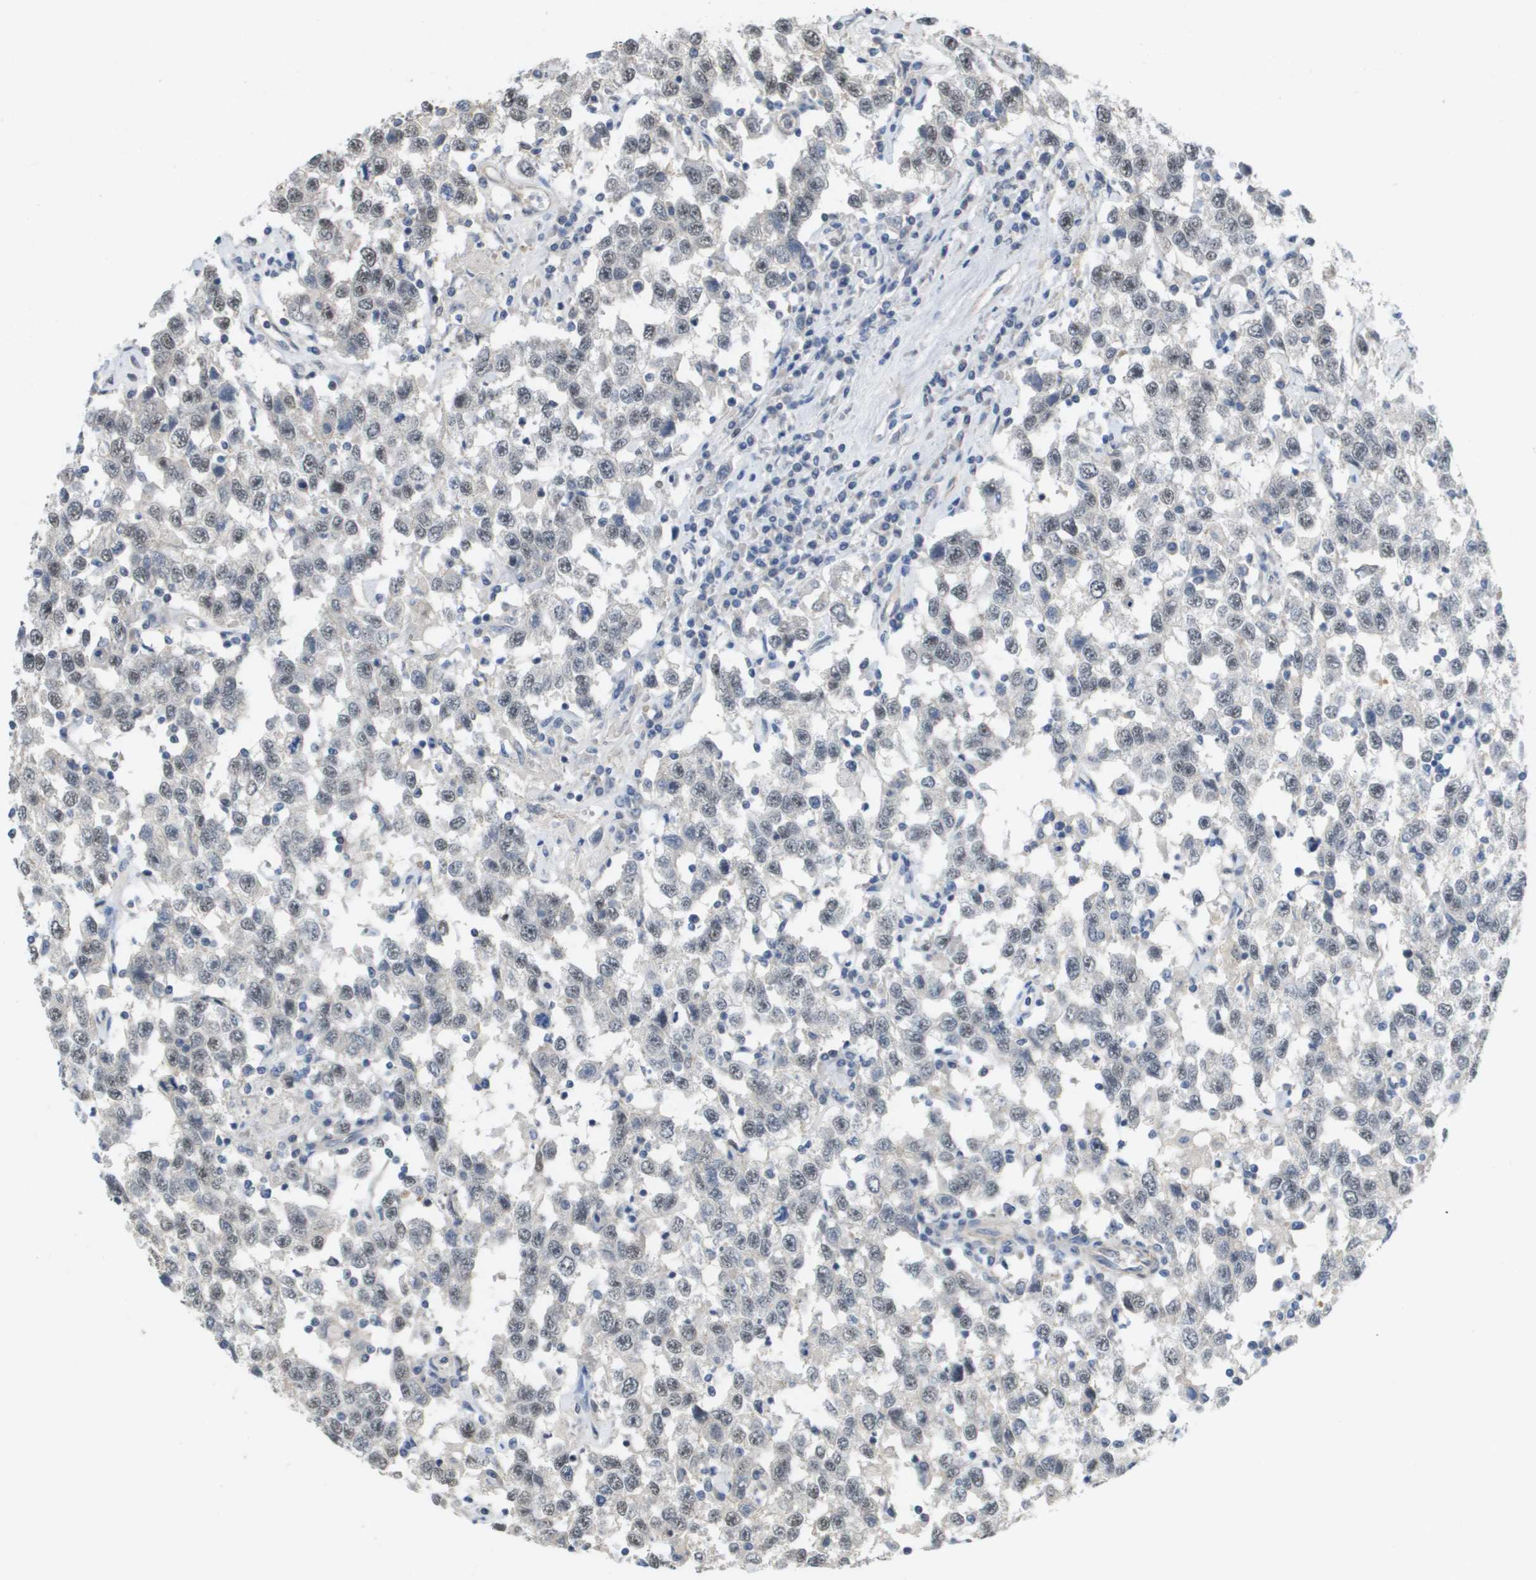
{"staining": {"intensity": "negative", "quantity": "none", "location": "none"}, "tissue": "testis cancer", "cell_type": "Tumor cells", "image_type": "cancer", "snomed": [{"axis": "morphology", "description": "Seminoma, NOS"}, {"axis": "topography", "description": "Testis"}], "caption": "Immunohistochemical staining of human testis cancer exhibits no significant expression in tumor cells.", "gene": "RNF112", "patient": {"sex": "male", "age": 41}}